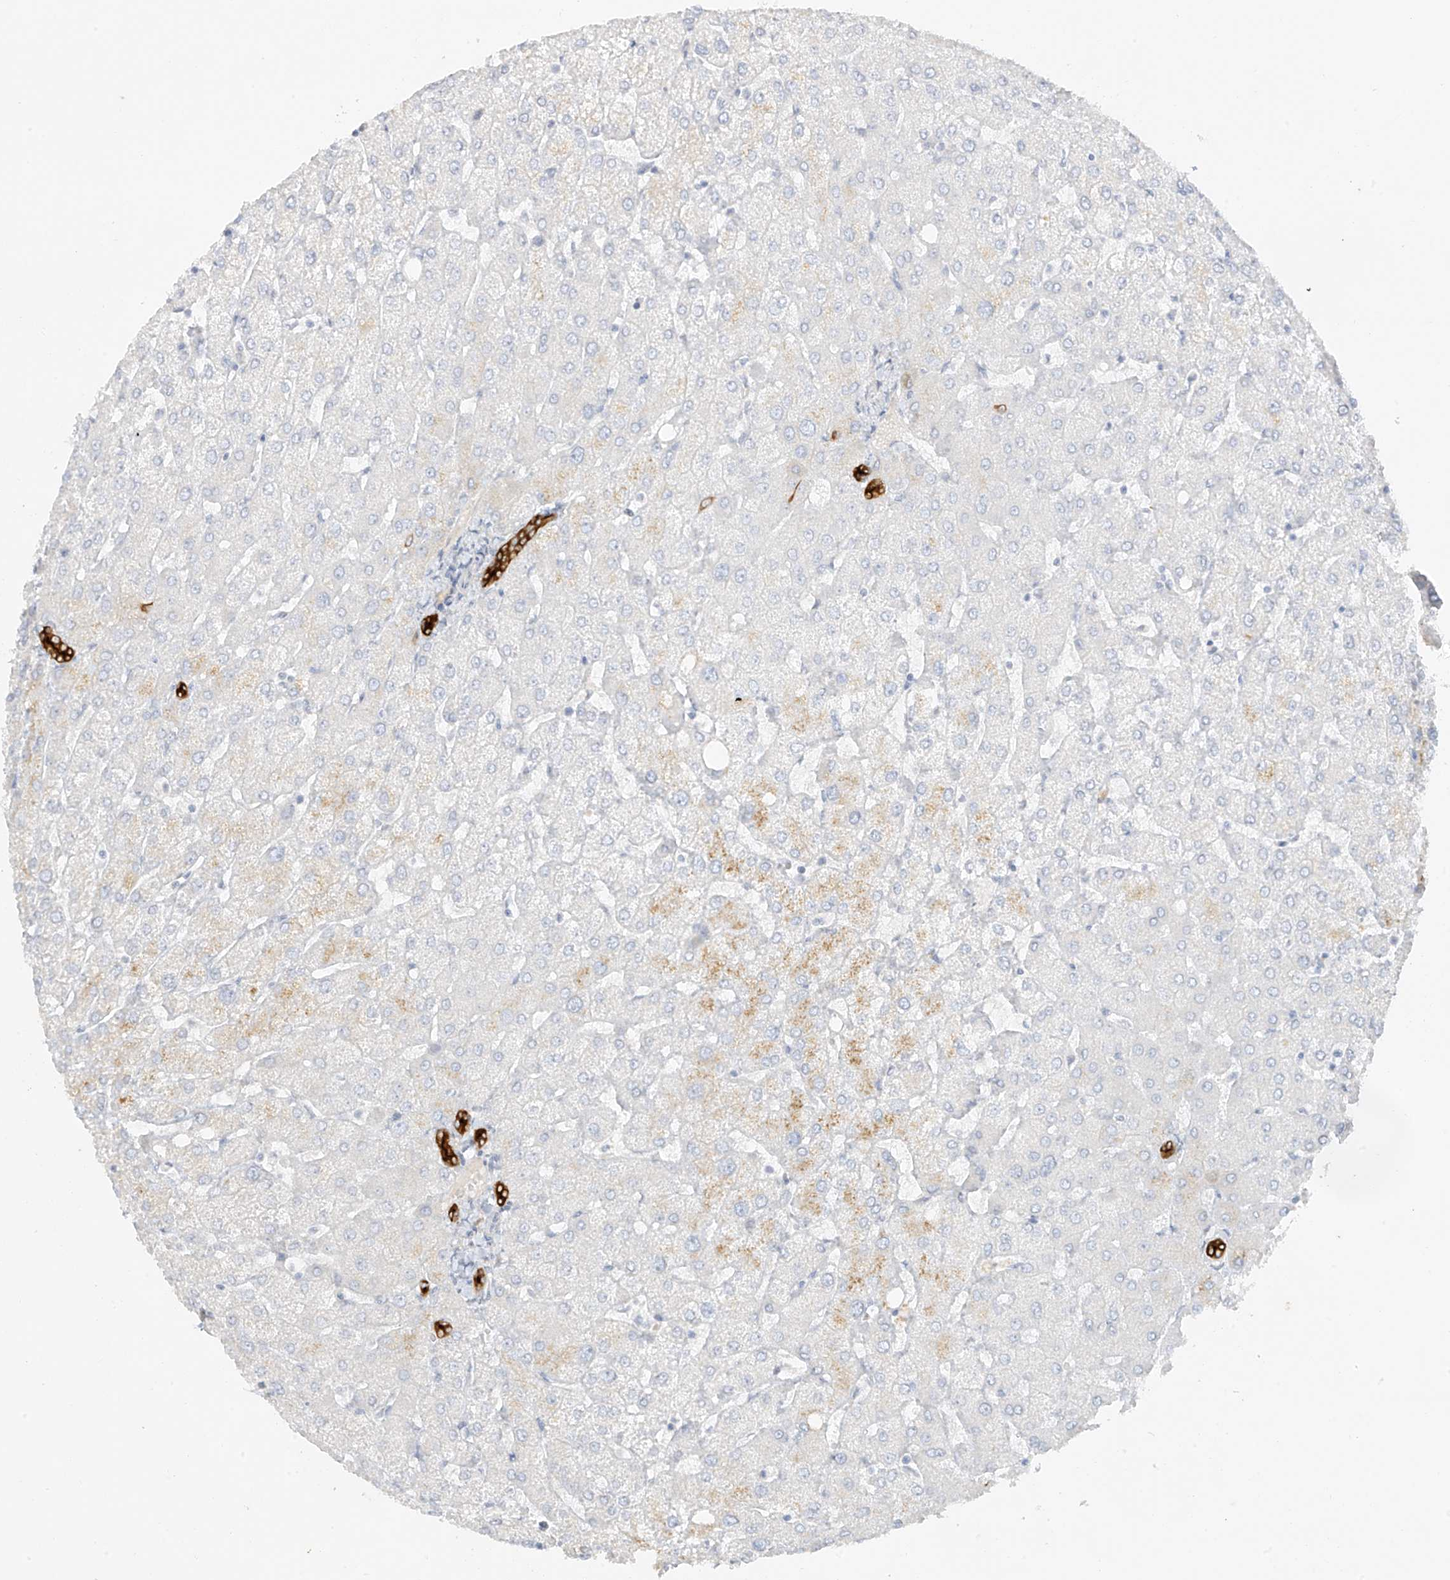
{"staining": {"intensity": "strong", "quantity": ">75%", "location": "cytoplasmic/membranous"}, "tissue": "liver", "cell_type": "Cholangiocytes", "image_type": "normal", "snomed": [{"axis": "morphology", "description": "Normal tissue, NOS"}, {"axis": "topography", "description": "Liver"}], "caption": "Normal liver exhibits strong cytoplasmic/membranous staining in approximately >75% of cholangiocytes.", "gene": "DCDC2", "patient": {"sex": "female", "age": 54}}